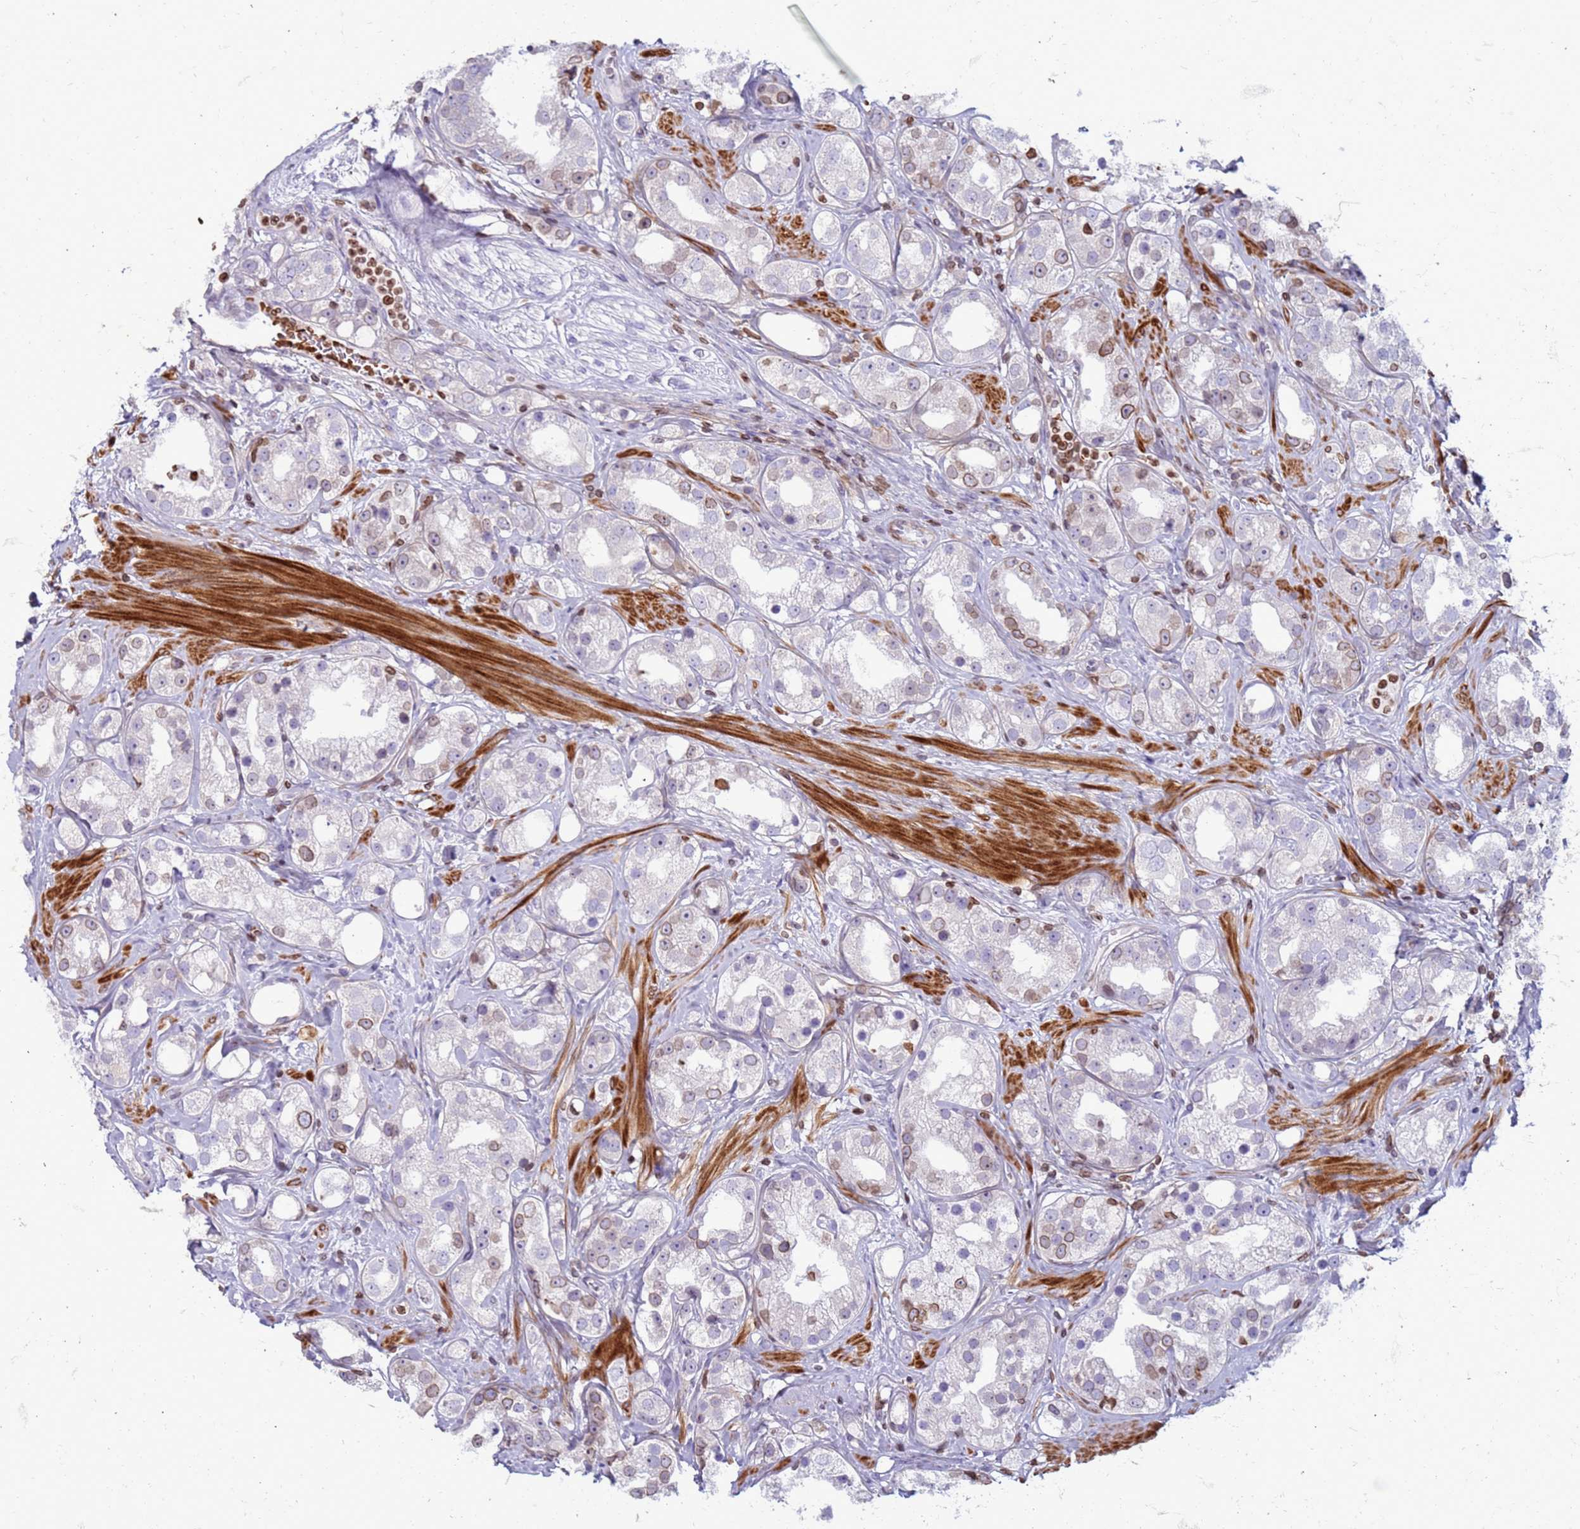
{"staining": {"intensity": "moderate", "quantity": "<25%", "location": "cytoplasmic/membranous,nuclear"}, "tissue": "prostate cancer", "cell_type": "Tumor cells", "image_type": "cancer", "snomed": [{"axis": "morphology", "description": "Adenocarcinoma, NOS"}, {"axis": "topography", "description": "Prostate"}], "caption": "Protein positivity by immunohistochemistry (IHC) shows moderate cytoplasmic/membranous and nuclear staining in approximately <25% of tumor cells in prostate adenocarcinoma.", "gene": "METTL25B", "patient": {"sex": "male", "age": 79}}